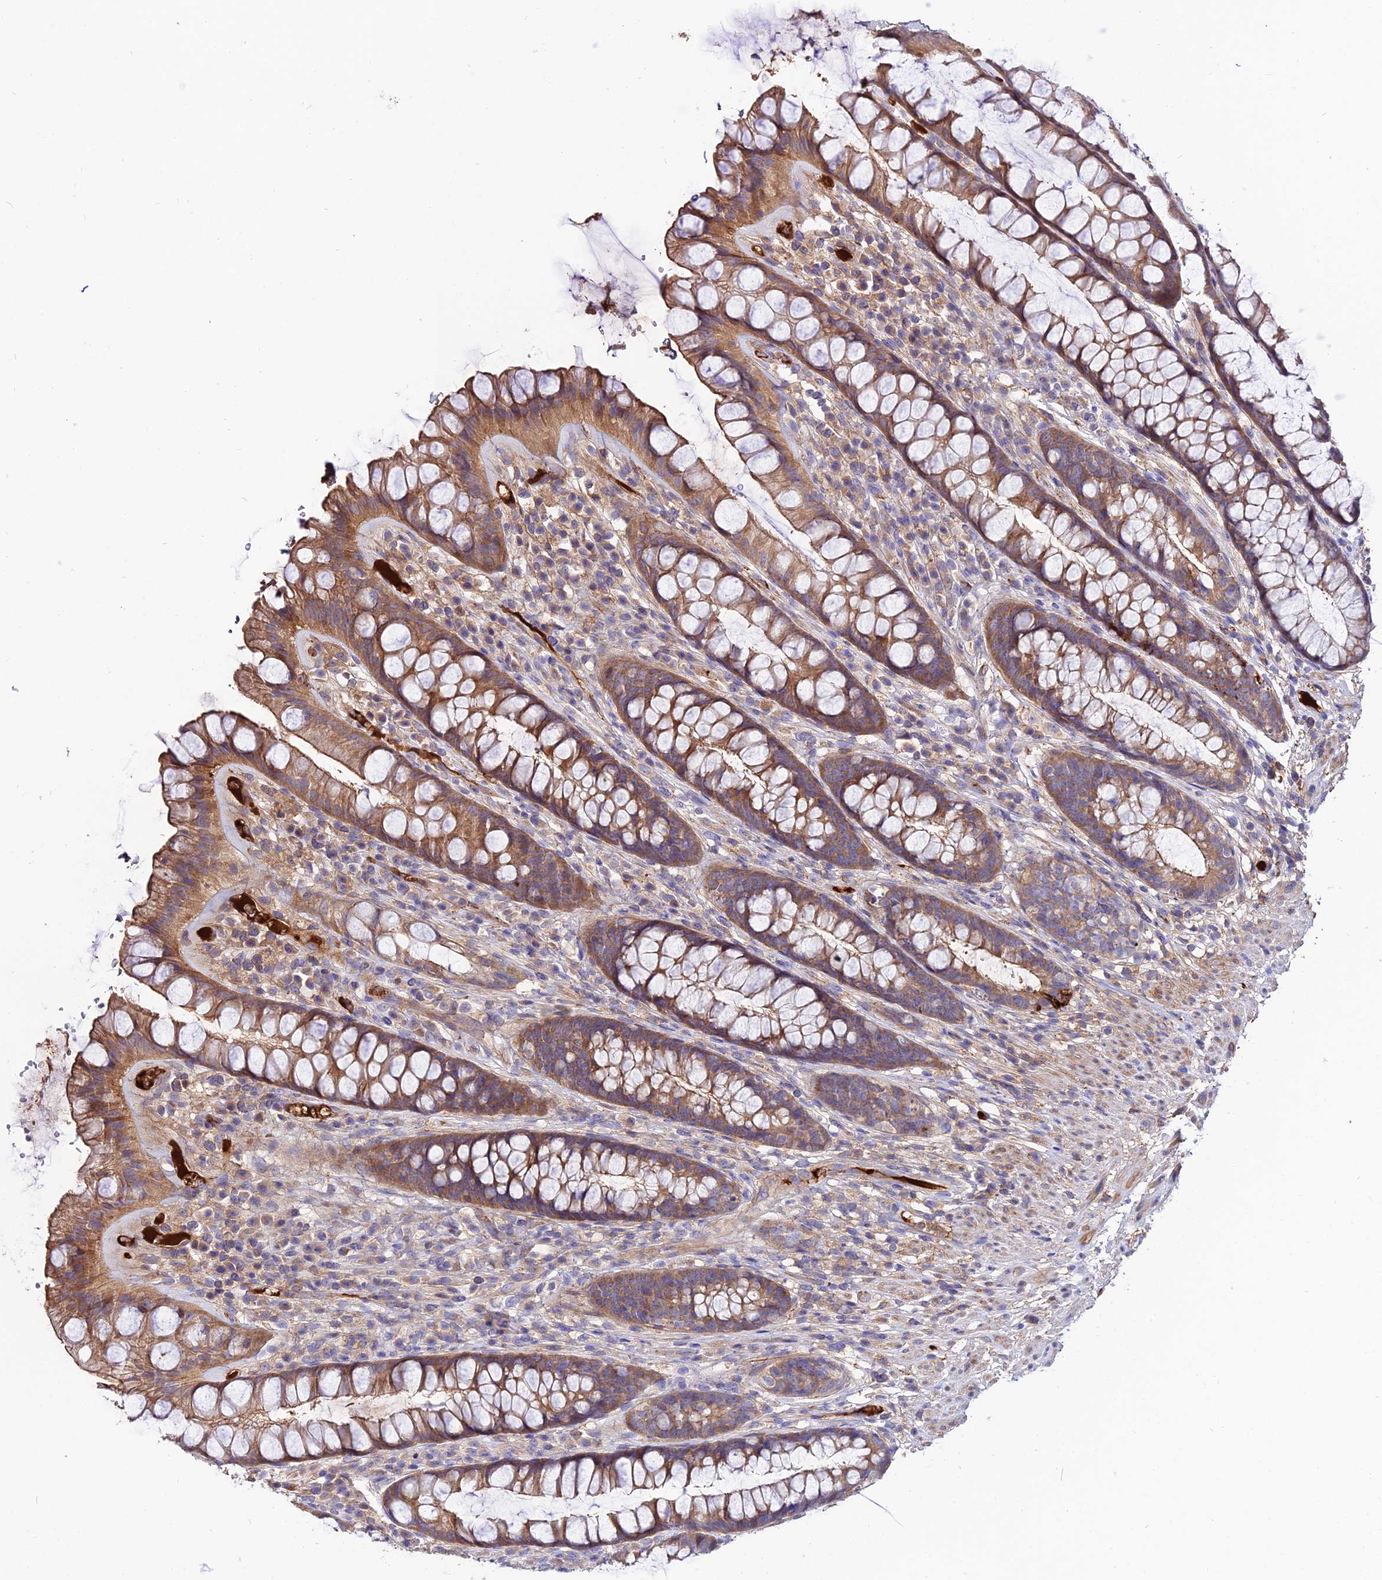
{"staining": {"intensity": "moderate", "quantity": ">75%", "location": "cytoplasmic/membranous"}, "tissue": "rectum", "cell_type": "Glandular cells", "image_type": "normal", "snomed": [{"axis": "morphology", "description": "Normal tissue, NOS"}, {"axis": "topography", "description": "Rectum"}], "caption": "Brown immunohistochemical staining in normal human rectum shows moderate cytoplasmic/membranous staining in about >75% of glandular cells. (DAB (3,3'-diaminobenzidine) IHC with brightfield microscopy, high magnification).", "gene": "PYM1", "patient": {"sex": "male", "age": 74}}